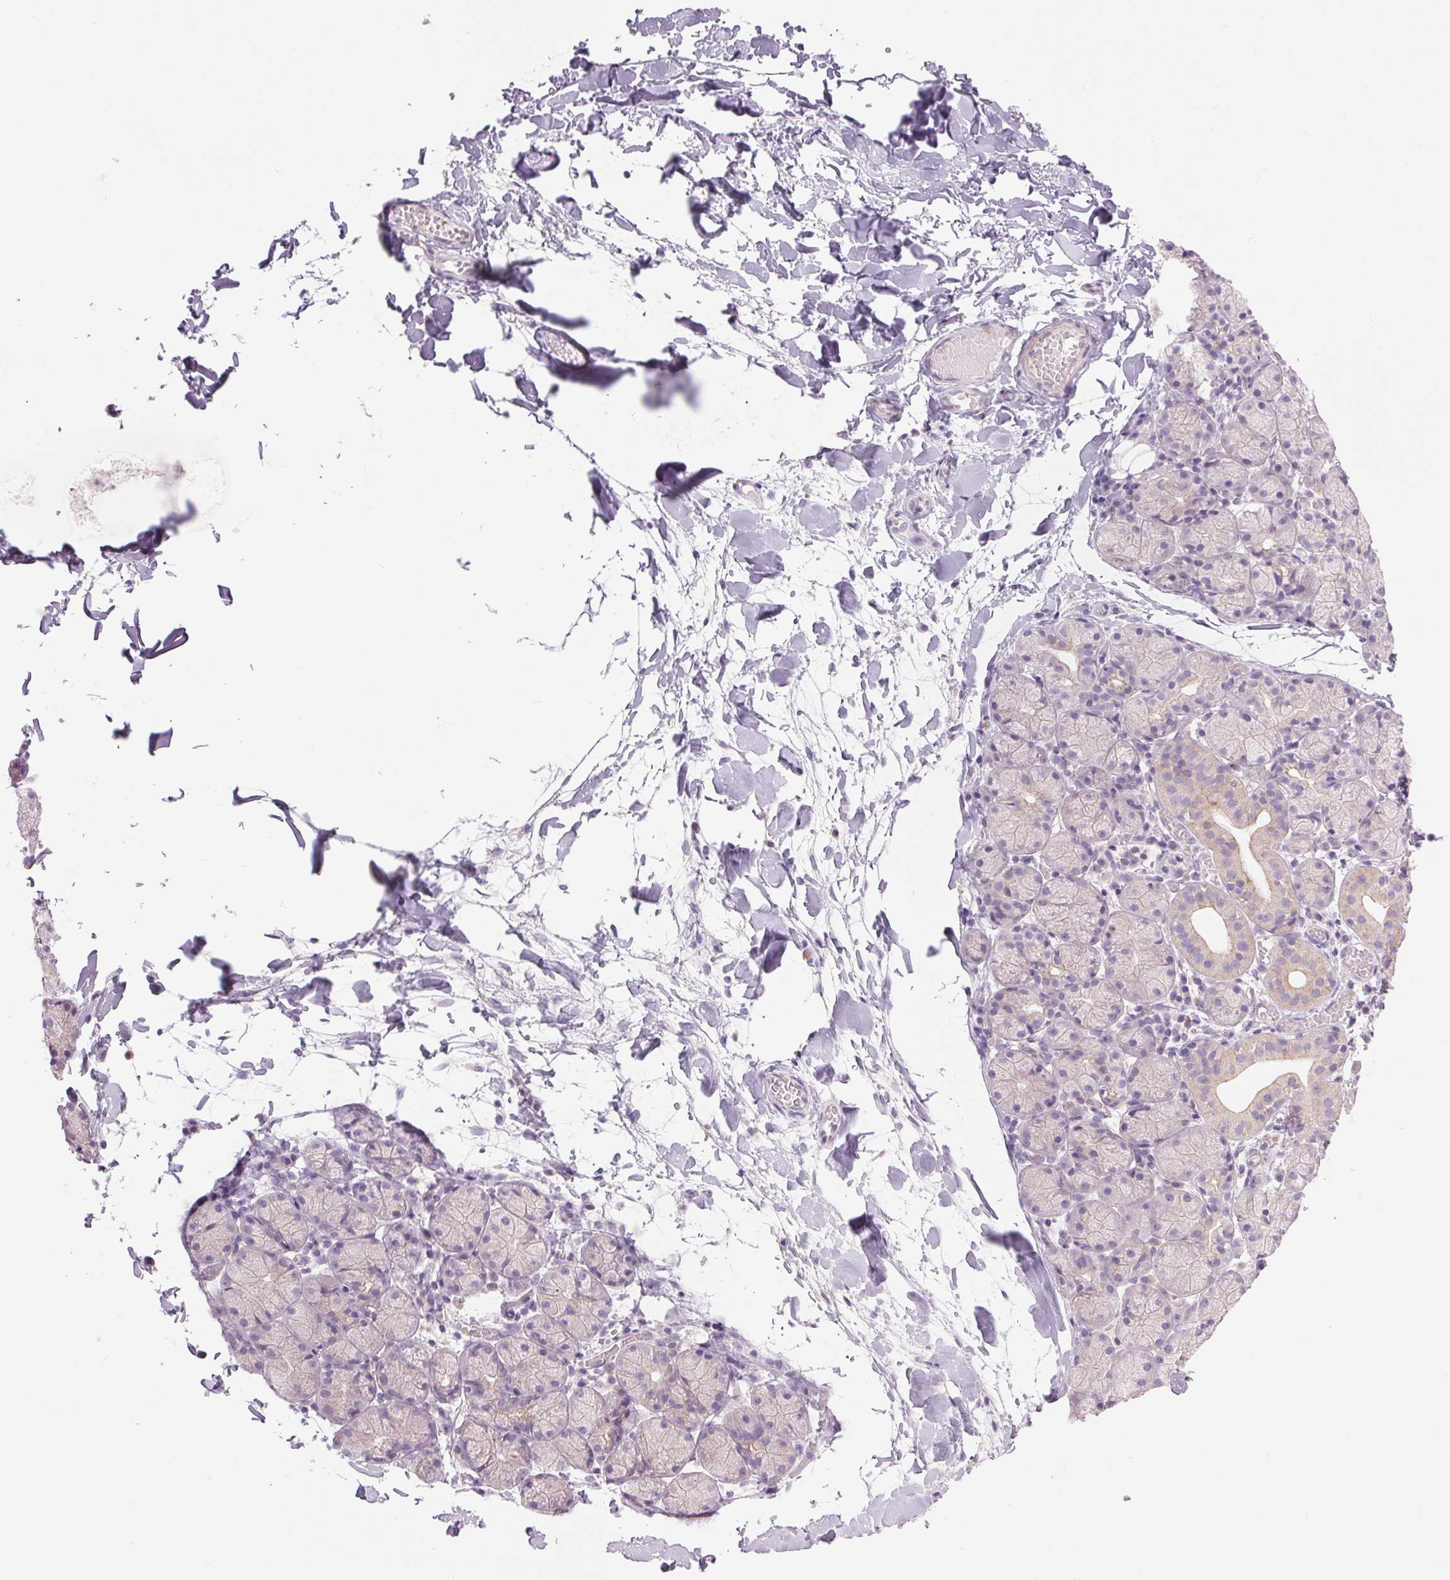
{"staining": {"intensity": "weak", "quantity": "<25%", "location": "cytoplasmic/membranous"}, "tissue": "salivary gland", "cell_type": "Glandular cells", "image_type": "normal", "snomed": [{"axis": "morphology", "description": "Normal tissue, NOS"}, {"axis": "topography", "description": "Salivary gland"}], "caption": "The IHC image has no significant staining in glandular cells of salivary gland. (DAB (3,3'-diaminobenzidine) immunohistochemistry (IHC) visualized using brightfield microscopy, high magnification).", "gene": "CTNNA3", "patient": {"sex": "female", "age": 24}}